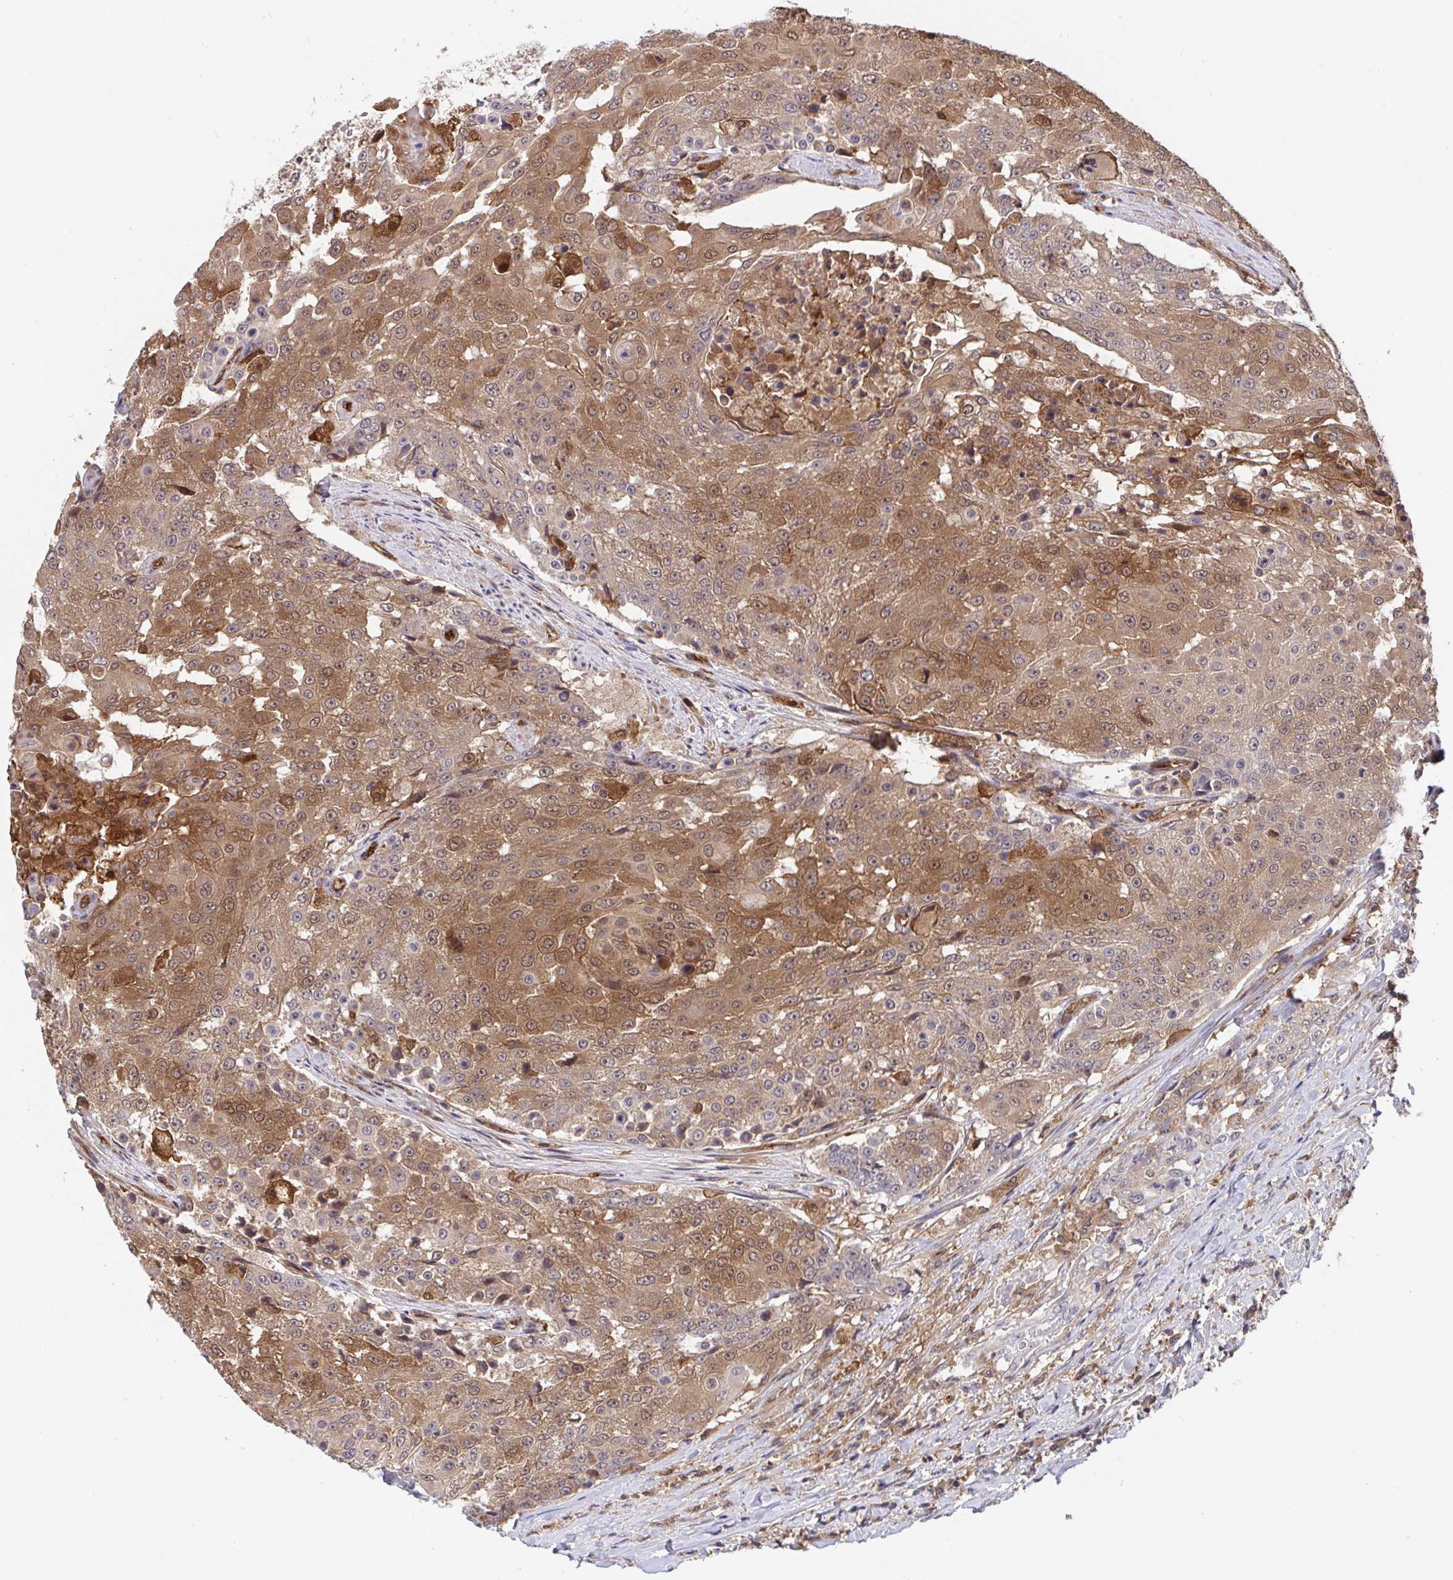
{"staining": {"intensity": "moderate", "quantity": "25%-75%", "location": "cytoplasmic/membranous,nuclear"}, "tissue": "urothelial cancer", "cell_type": "Tumor cells", "image_type": "cancer", "snomed": [{"axis": "morphology", "description": "Urothelial carcinoma, High grade"}, {"axis": "topography", "description": "Urinary bladder"}], "caption": "A medium amount of moderate cytoplasmic/membranous and nuclear expression is seen in approximately 25%-75% of tumor cells in urothelial cancer tissue. (DAB (3,3'-diaminobenzidine) IHC, brown staining for protein, blue staining for nuclei).", "gene": "TIGAR", "patient": {"sex": "female", "age": 63}}